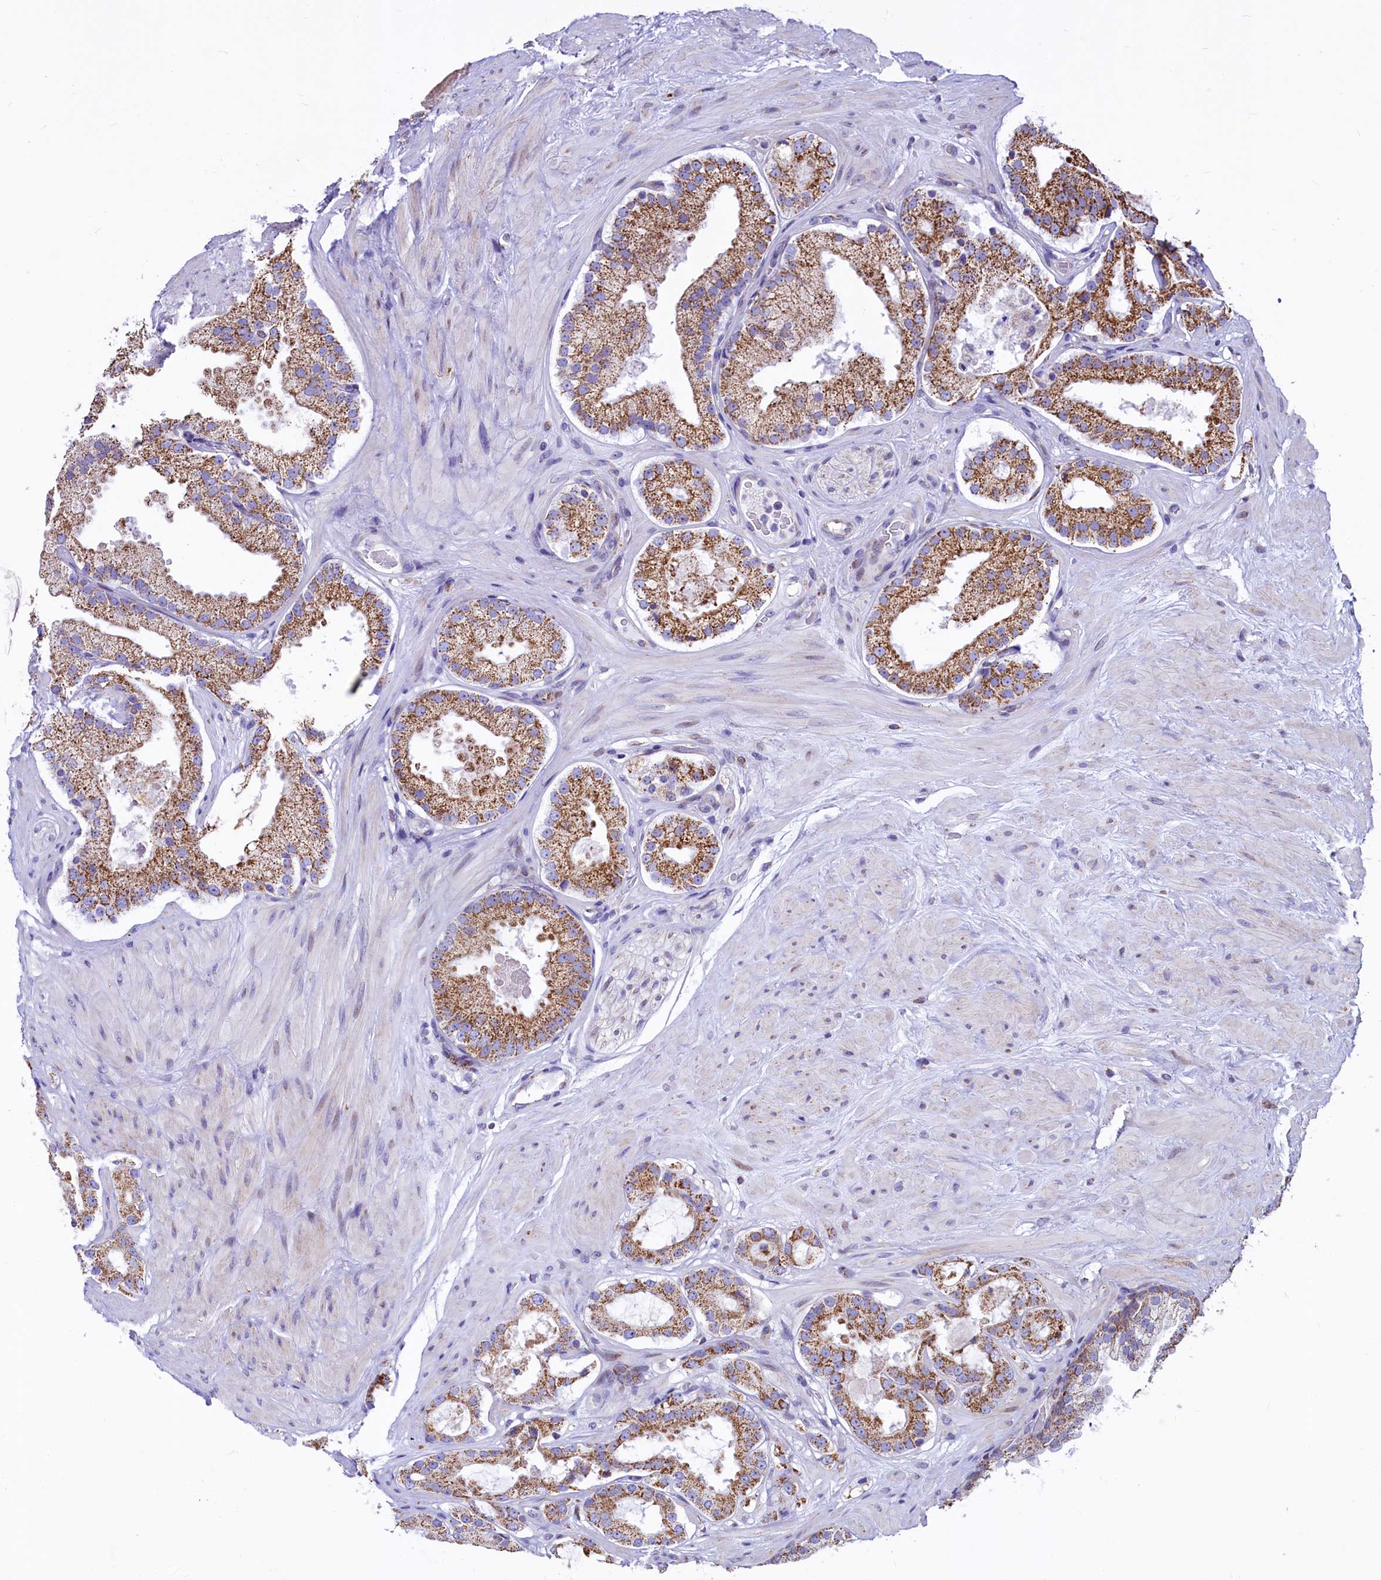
{"staining": {"intensity": "moderate", "quantity": ">75%", "location": "cytoplasmic/membranous"}, "tissue": "prostate cancer", "cell_type": "Tumor cells", "image_type": "cancer", "snomed": [{"axis": "morphology", "description": "Adenocarcinoma, High grade"}, {"axis": "topography", "description": "Prostate"}], "caption": "DAB (3,3'-diaminobenzidine) immunohistochemical staining of human prostate cancer displays moderate cytoplasmic/membranous protein staining in about >75% of tumor cells.", "gene": "VWCE", "patient": {"sex": "male", "age": 65}}